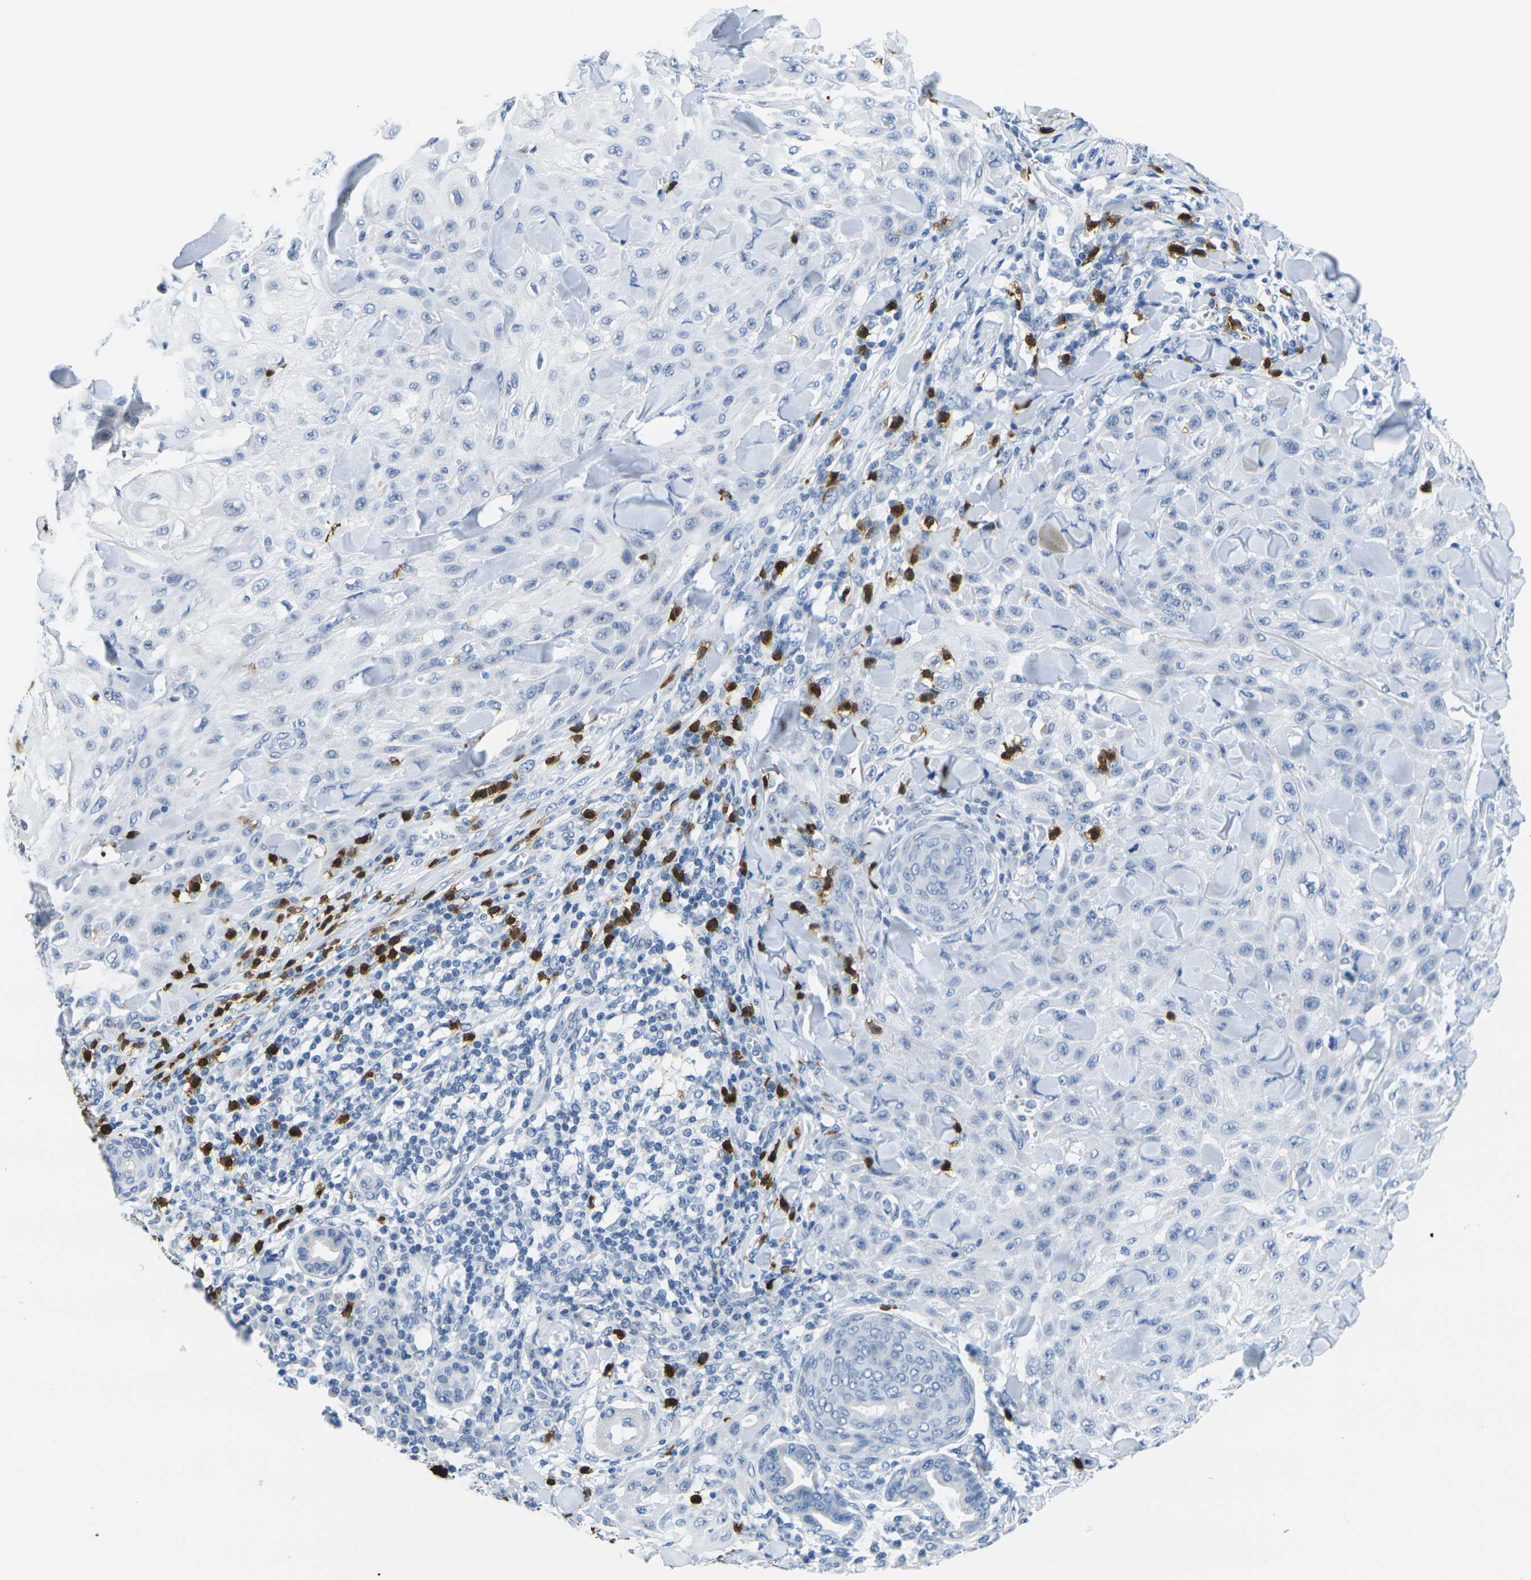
{"staining": {"intensity": "negative", "quantity": "none", "location": "none"}, "tissue": "skin cancer", "cell_type": "Tumor cells", "image_type": "cancer", "snomed": [{"axis": "morphology", "description": "Squamous cell carcinoma, NOS"}, {"axis": "topography", "description": "Skin"}], "caption": "Immunohistochemistry of squamous cell carcinoma (skin) shows no positivity in tumor cells. The staining was performed using DAB (3,3'-diaminobenzidine) to visualize the protein expression in brown, while the nuclei were stained in blue with hematoxylin (Magnification: 20x).", "gene": "GPR15", "patient": {"sex": "male", "age": 24}}